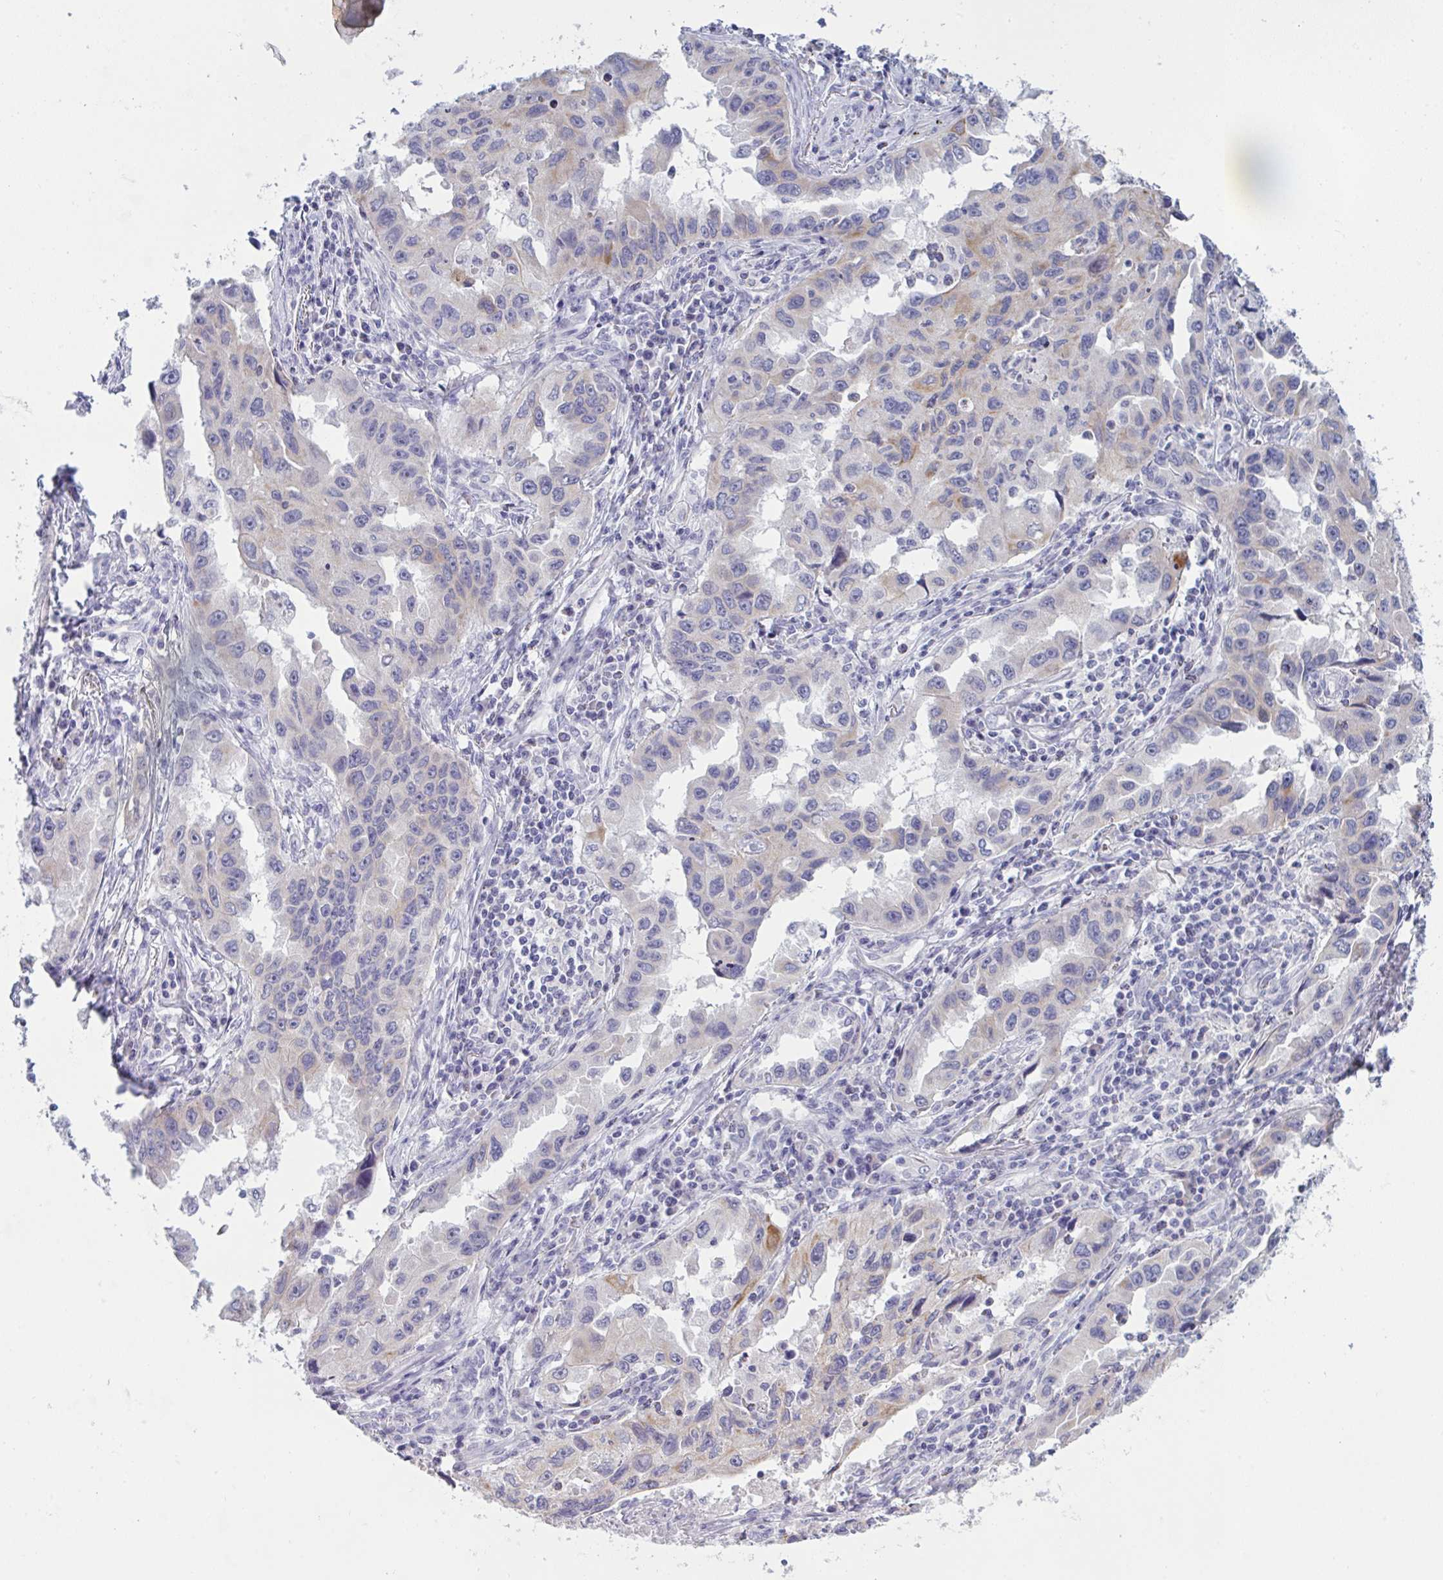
{"staining": {"intensity": "weak", "quantity": "<25%", "location": "cytoplasmic/membranous"}, "tissue": "lung cancer", "cell_type": "Tumor cells", "image_type": "cancer", "snomed": [{"axis": "morphology", "description": "Adenocarcinoma, NOS"}, {"axis": "topography", "description": "Lung"}], "caption": "This is an immunohistochemistry histopathology image of lung cancer (adenocarcinoma). There is no expression in tumor cells.", "gene": "TENT5D", "patient": {"sex": "female", "age": 73}}